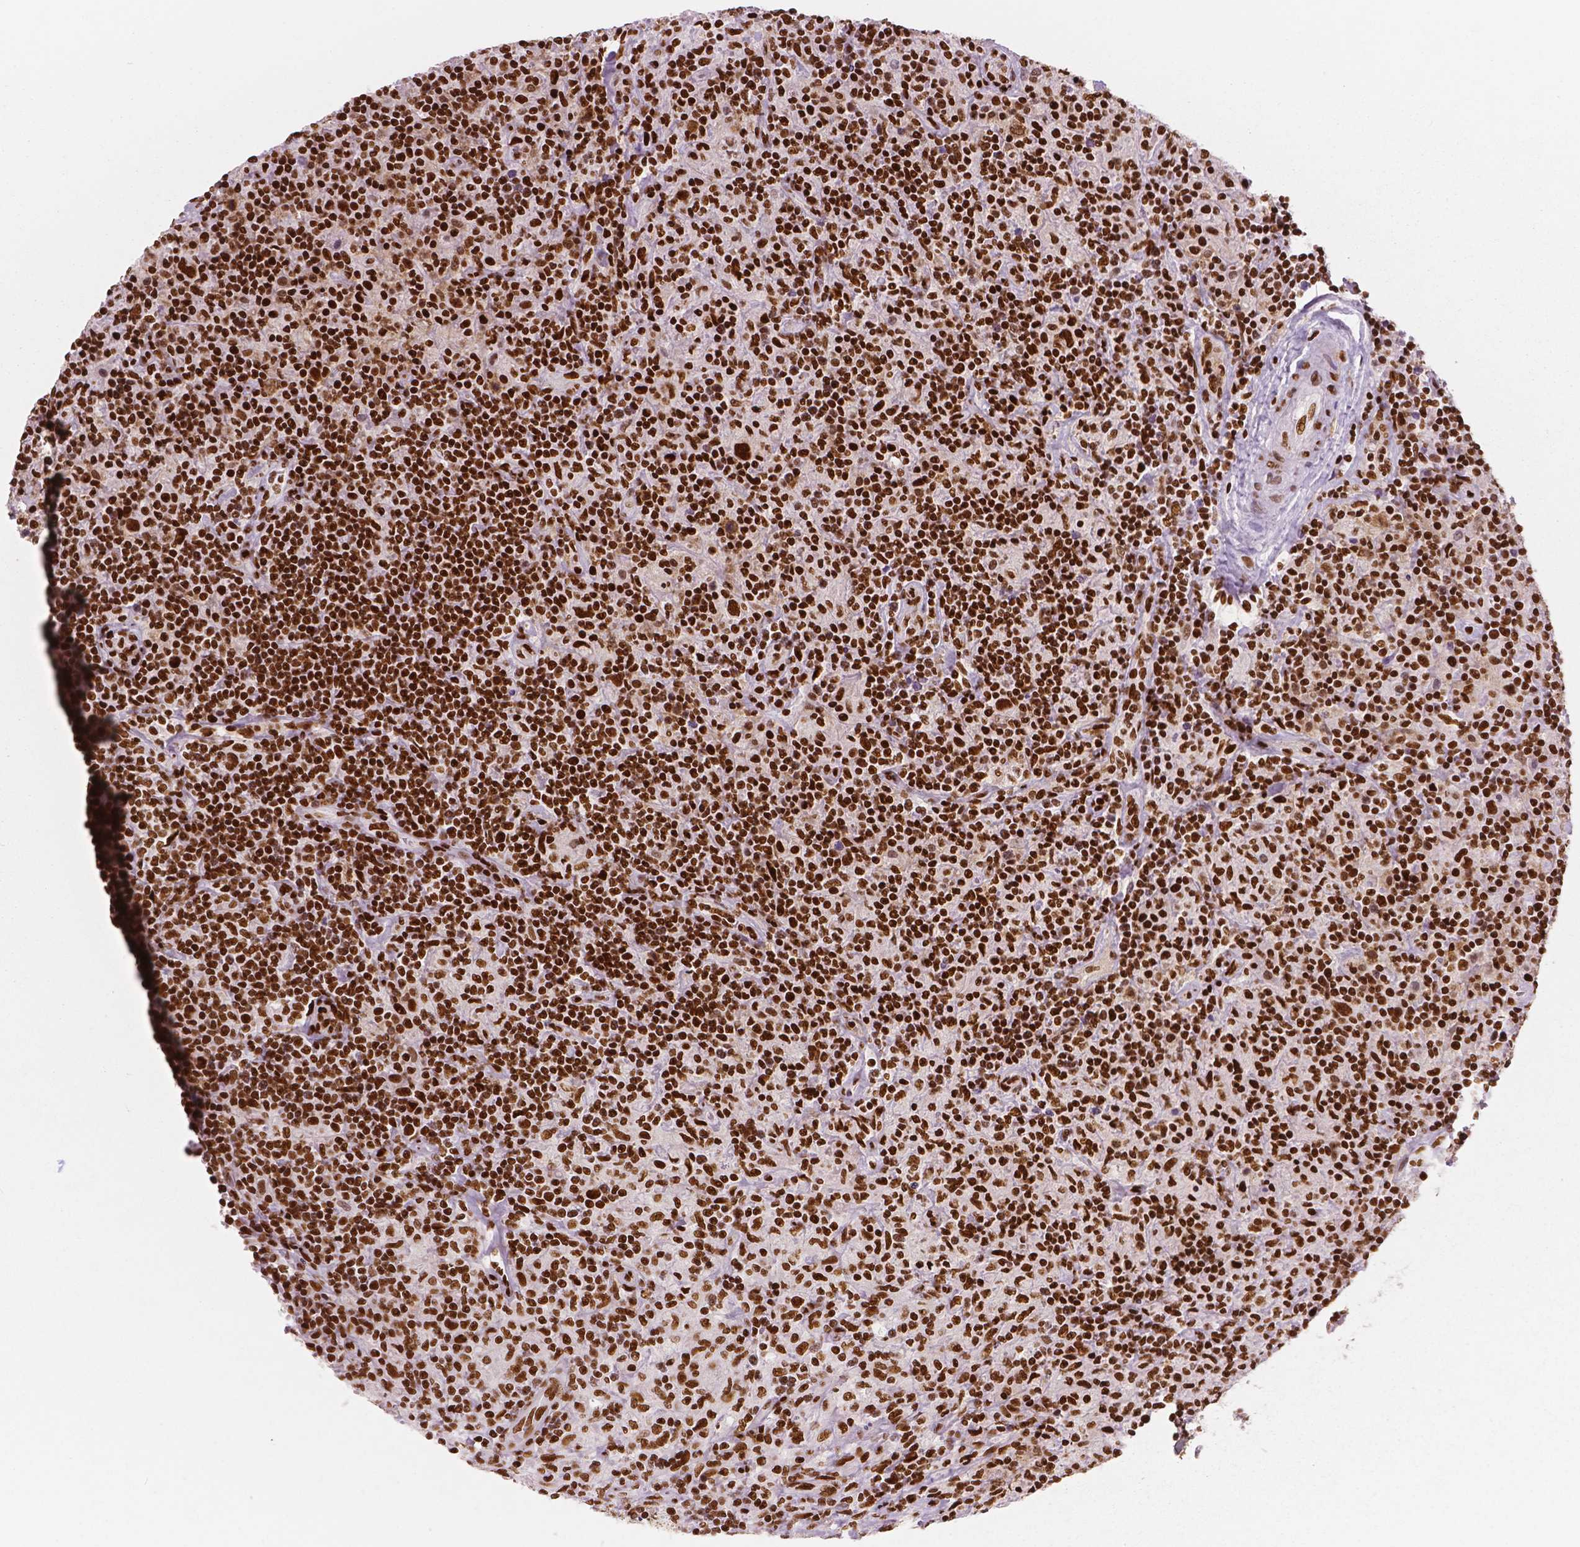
{"staining": {"intensity": "strong", "quantity": ">75%", "location": "nuclear"}, "tissue": "lymphoma", "cell_type": "Tumor cells", "image_type": "cancer", "snomed": [{"axis": "morphology", "description": "Hodgkin's disease, NOS"}, {"axis": "topography", "description": "Lymph node"}], "caption": "High-power microscopy captured an immunohistochemistry micrograph of lymphoma, revealing strong nuclear expression in about >75% of tumor cells. The protein is stained brown, and the nuclei are stained in blue (DAB IHC with brightfield microscopy, high magnification).", "gene": "BRD4", "patient": {"sex": "male", "age": 70}}